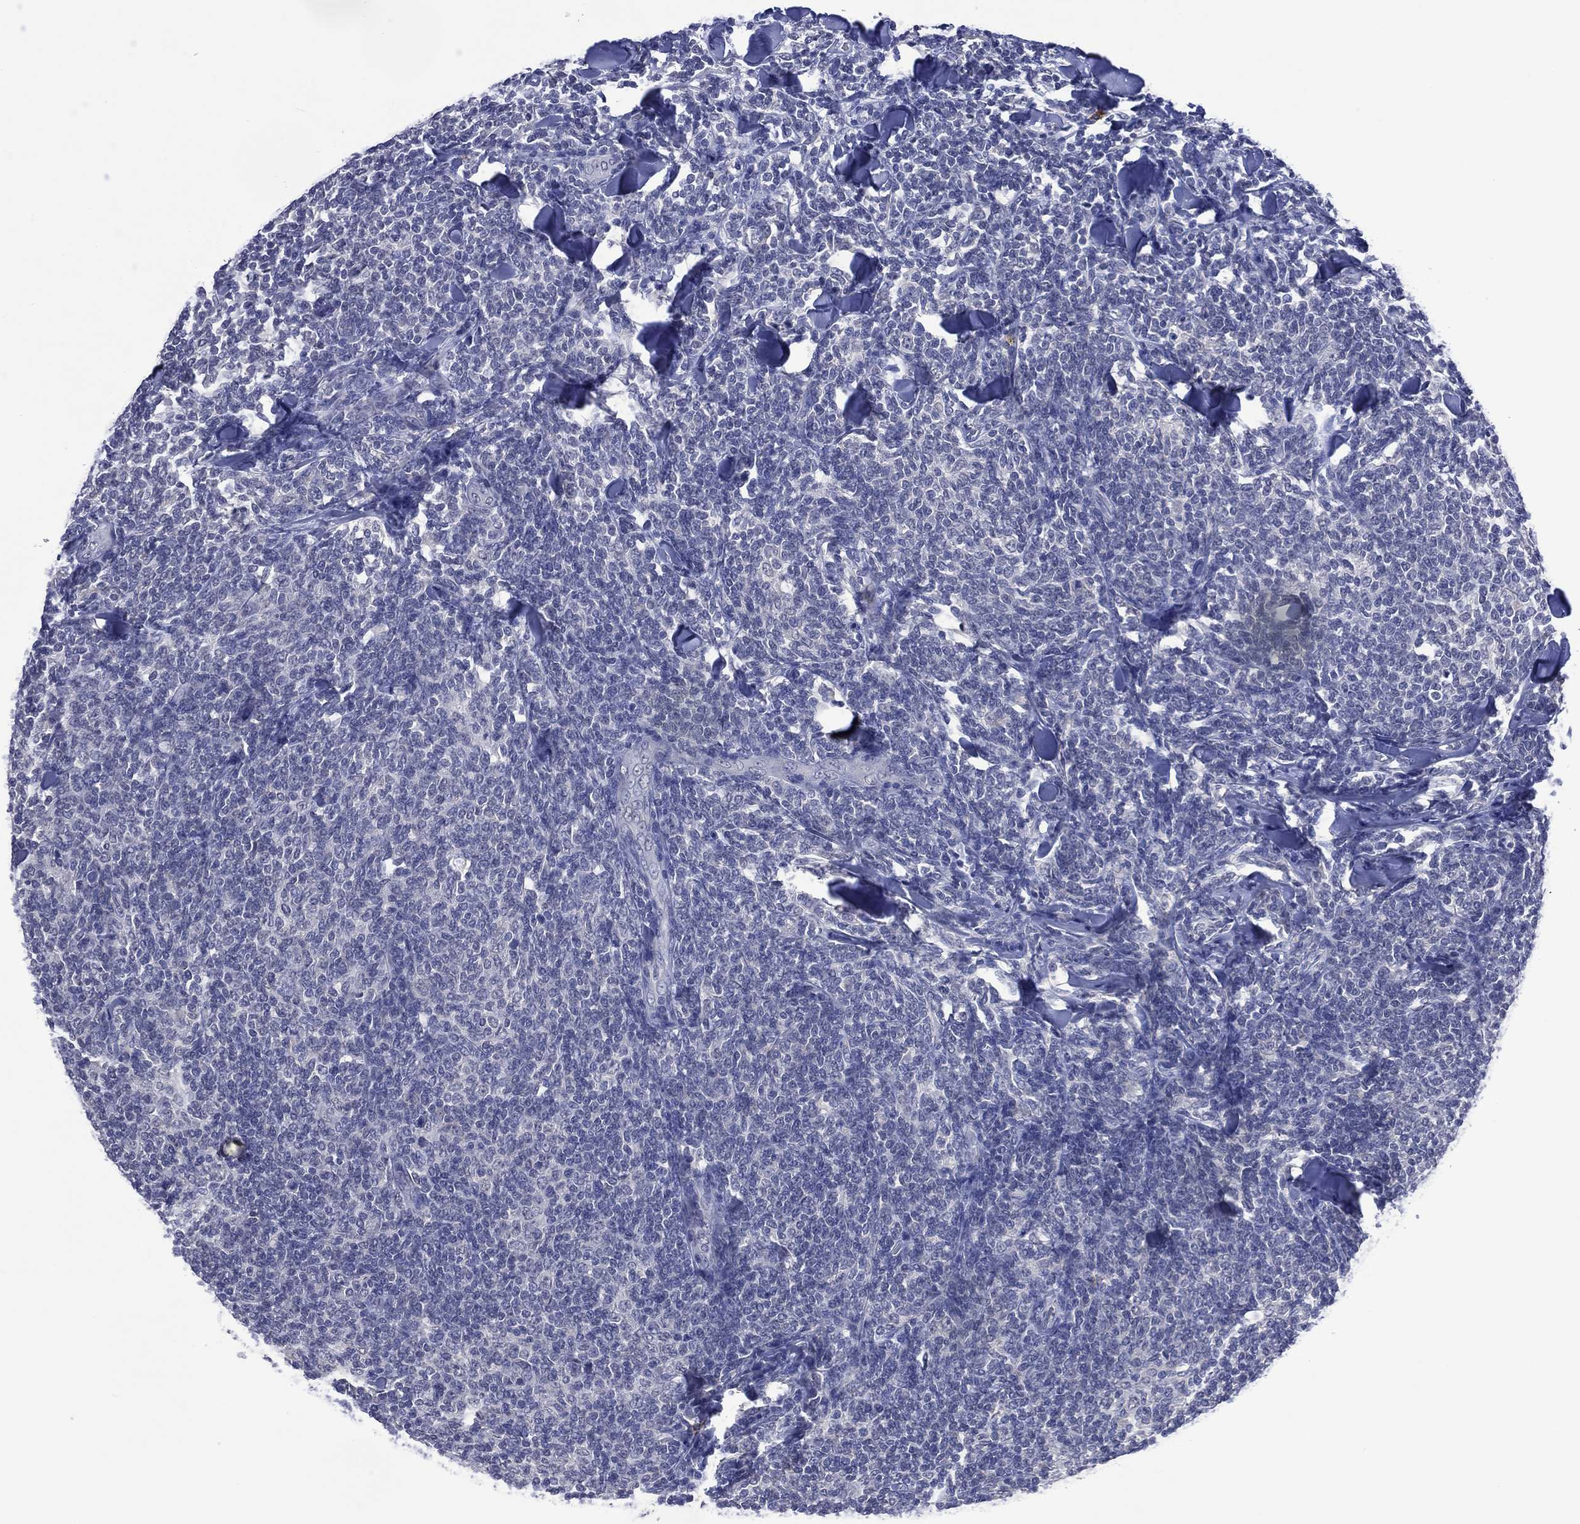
{"staining": {"intensity": "negative", "quantity": "none", "location": "none"}, "tissue": "lymphoma", "cell_type": "Tumor cells", "image_type": "cancer", "snomed": [{"axis": "morphology", "description": "Malignant lymphoma, non-Hodgkin's type, Low grade"}, {"axis": "topography", "description": "Lymph node"}], "caption": "High power microscopy histopathology image of an immunohistochemistry photomicrograph of low-grade malignant lymphoma, non-Hodgkin's type, revealing no significant expression in tumor cells.", "gene": "ASB10", "patient": {"sex": "female", "age": 56}}